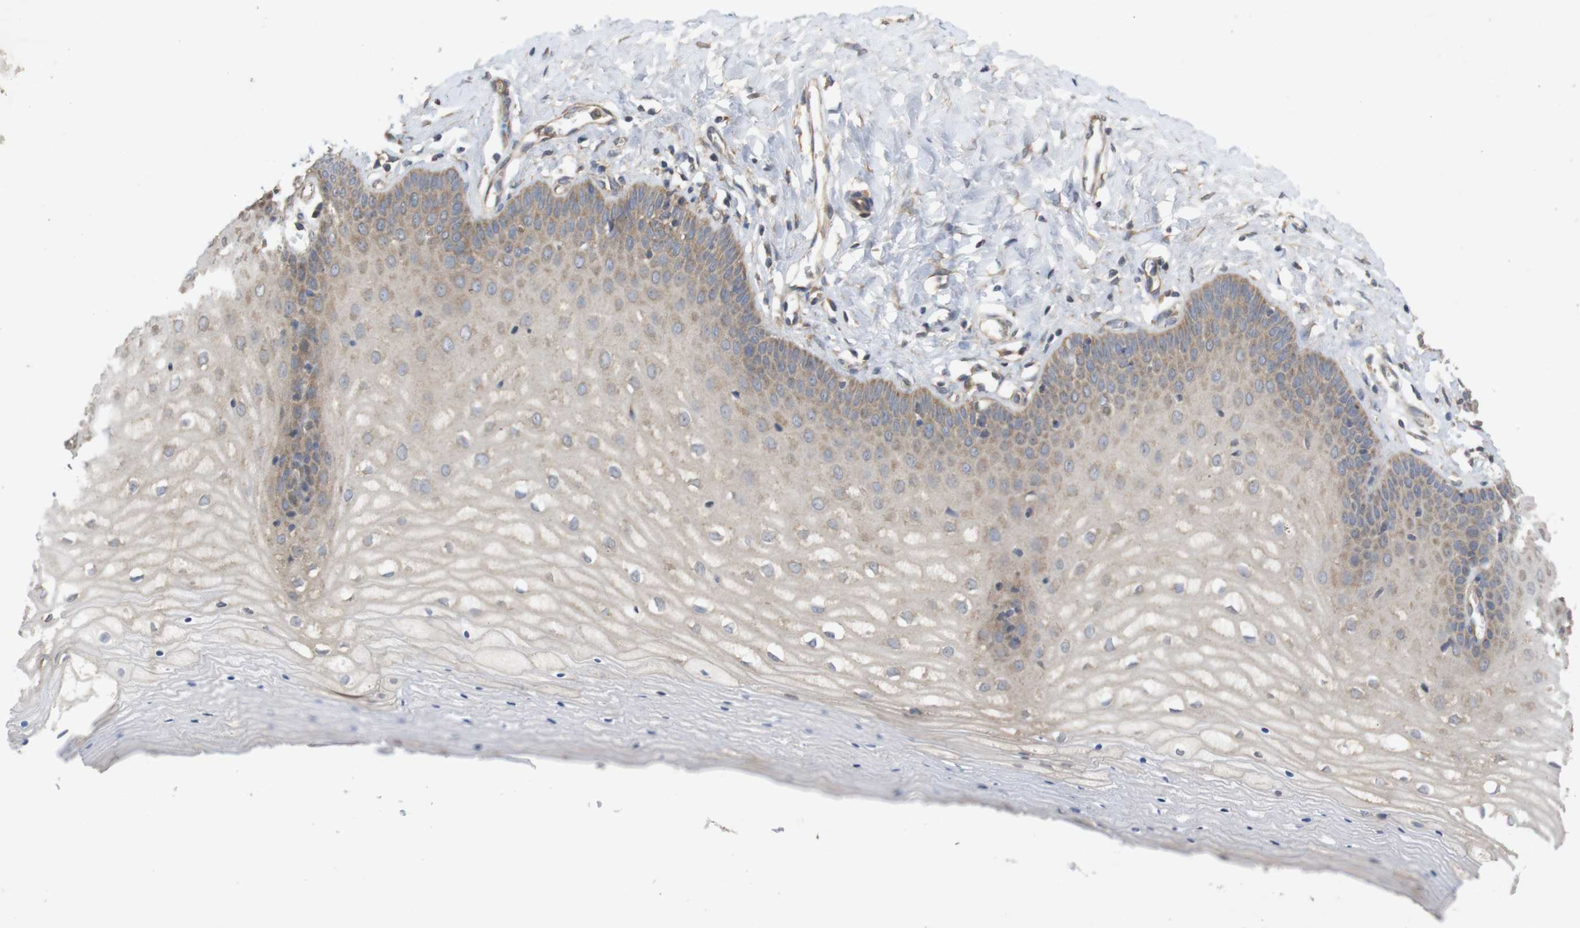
{"staining": {"intensity": "moderate", "quantity": ">75%", "location": "cytoplasmic/membranous"}, "tissue": "cervix", "cell_type": "Glandular cells", "image_type": "normal", "snomed": [{"axis": "morphology", "description": "Normal tissue, NOS"}, {"axis": "topography", "description": "Cervix"}], "caption": "Brown immunohistochemical staining in unremarkable human cervix shows moderate cytoplasmic/membranous positivity in approximately >75% of glandular cells.", "gene": "KCNS3", "patient": {"sex": "female", "age": 55}}